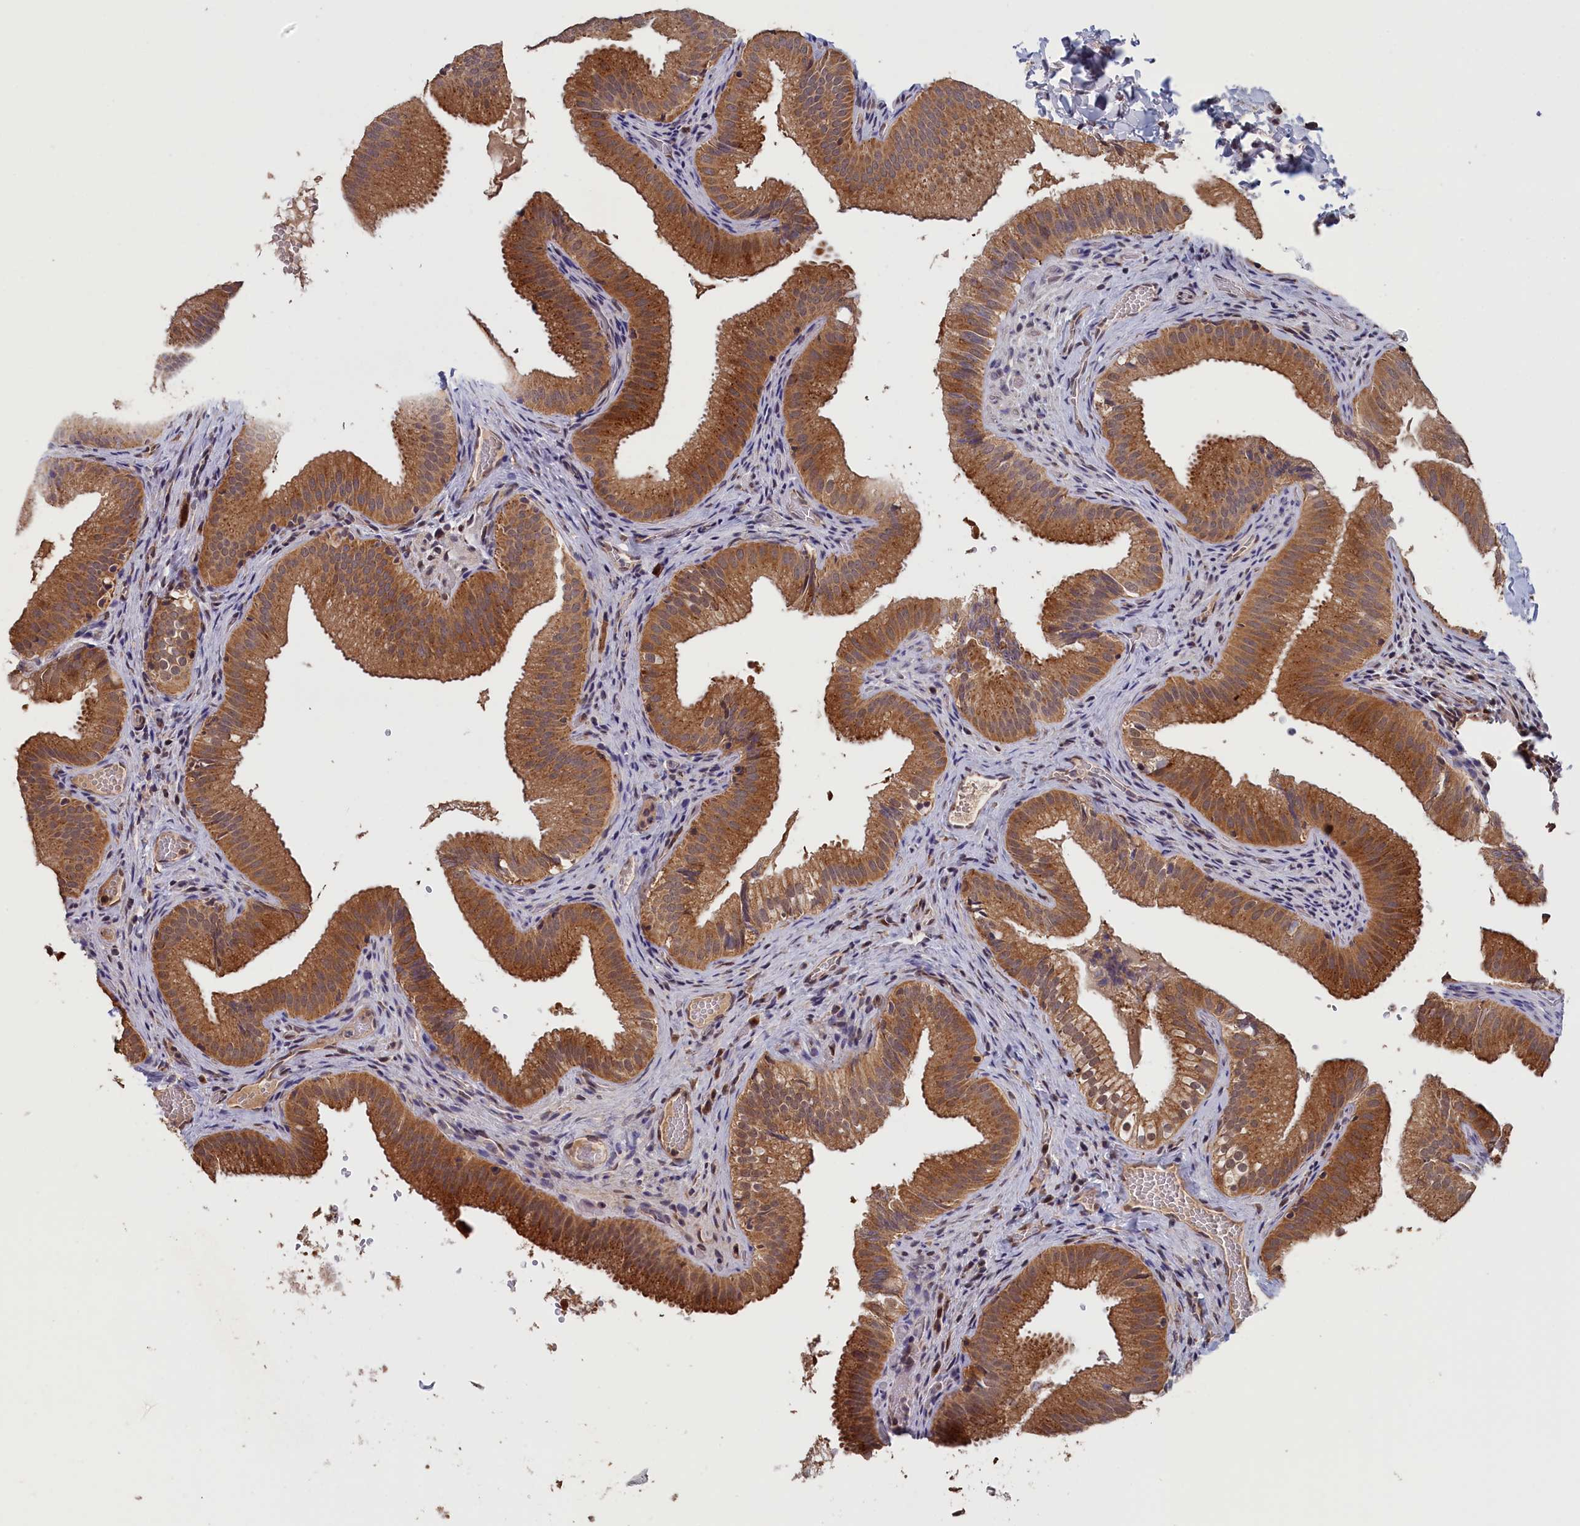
{"staining": {"intensity": "moderate", "quantity": ">75%", "location": "cytoplasmic/membranous"}, "tissue": "gallbladder", "cell_type": "Glandular cells", "image_type": "normal", "snomed": [{"axis": "morphology", "description": "Normal tissue, NOS"}, {"axis": "topography", "description": "Gallbladder"}], "caption": "Glandular cells display medium levels of moderate cytoplasmic/membranous expression in about >75% of cells in unremarkable gallbladder.", "gene": "PIGQ", "patient": {"sex": "female", "age": 30}}